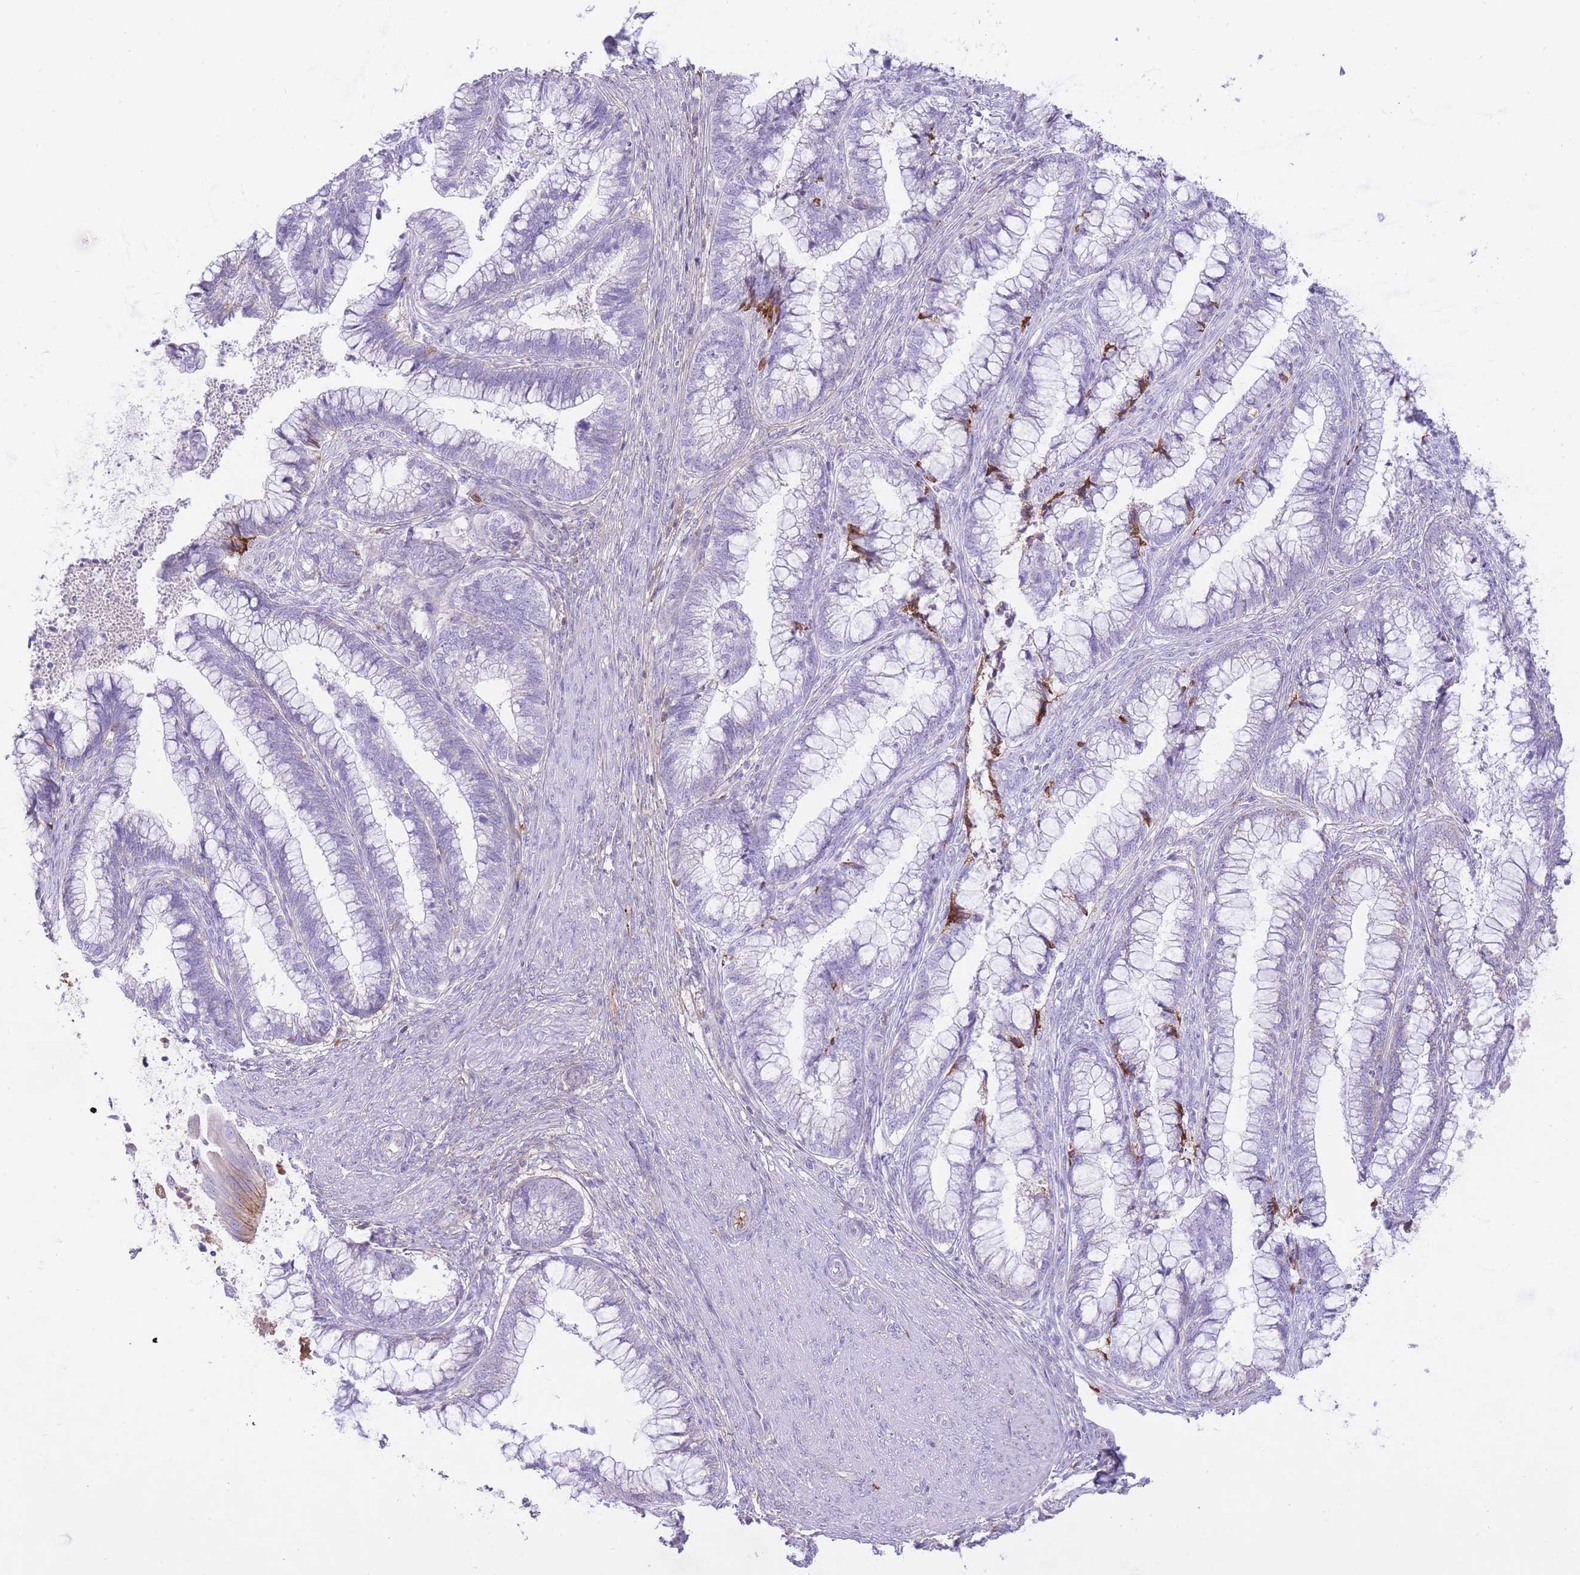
{"staining": {"intensity": "negative", "quantity": "none", "location": "none"}, "tissue": "cervical cancer", "cell_type": "Tumor cells", "image_type": "cancer", "snomed": [{"axis": "morphology", "description": "Adenocarcinoma, NOS"}, {"axis": "topography", "description": "Cervix"}], "caption": "Image shows no significant protein expression in tumor cells of cervical cancer (adenocarcinoma).", "gene": "HRG", "patient": {"sex": "female", "age": 44}}